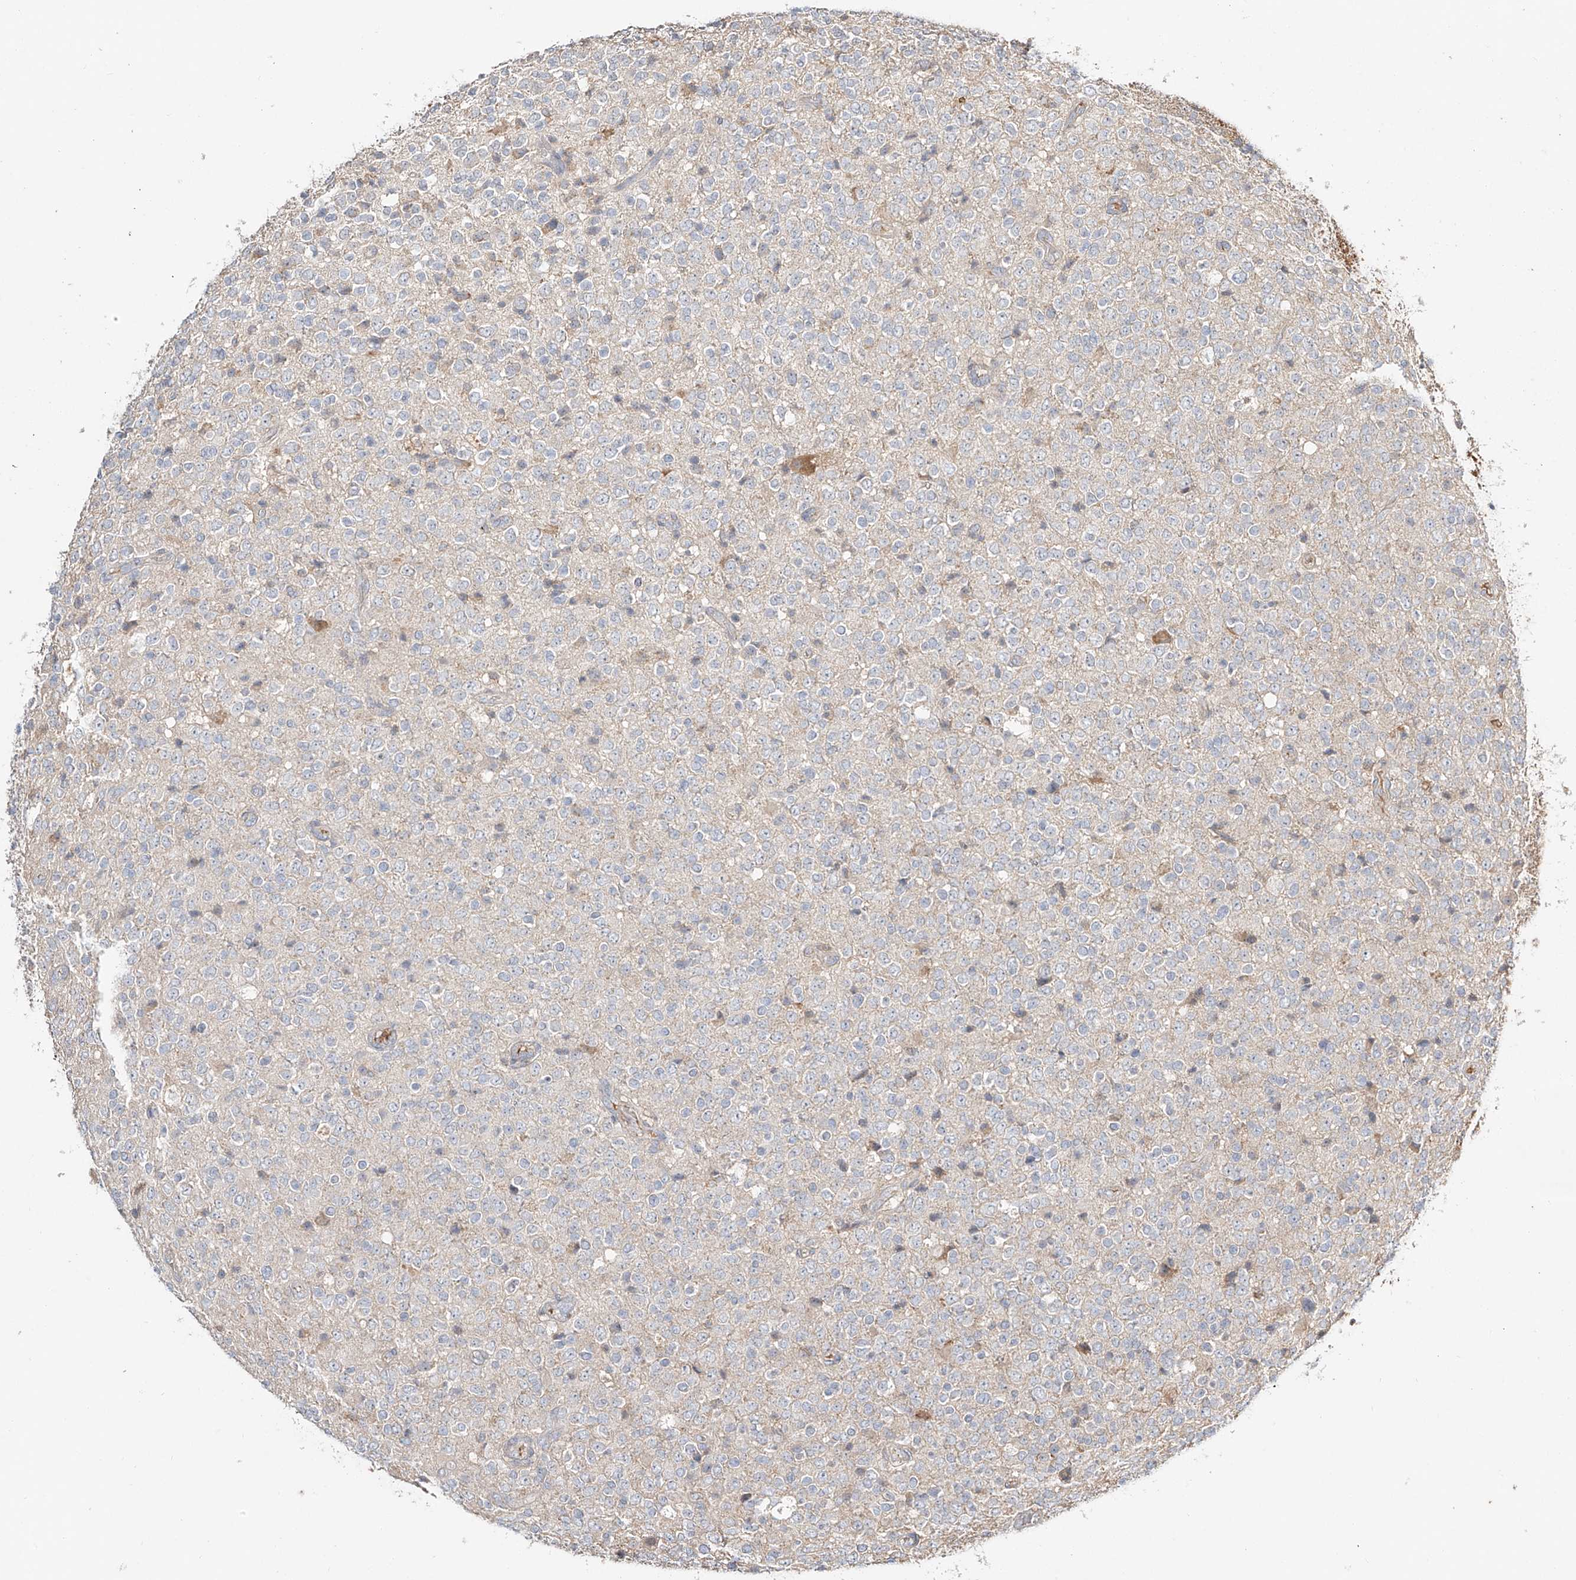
{"staining": {"intensity": "negative", "quantity": "none", "location": "none"}, "tissue": "glioma", "cell_type": "Tumor cells", "image_type": "cancer", "snomed": [{"axis": "morphology", "description": "Glioma, malignant, High grade"}, {"axis": "topography", "description": "pancreas cauda"}], "caption": "Micrograph shows no significant protein expression in tumor cells of malignant glioma (high-grade).", "gene": "ERO1A", "patient": {"sex": "male", "age": 60}}